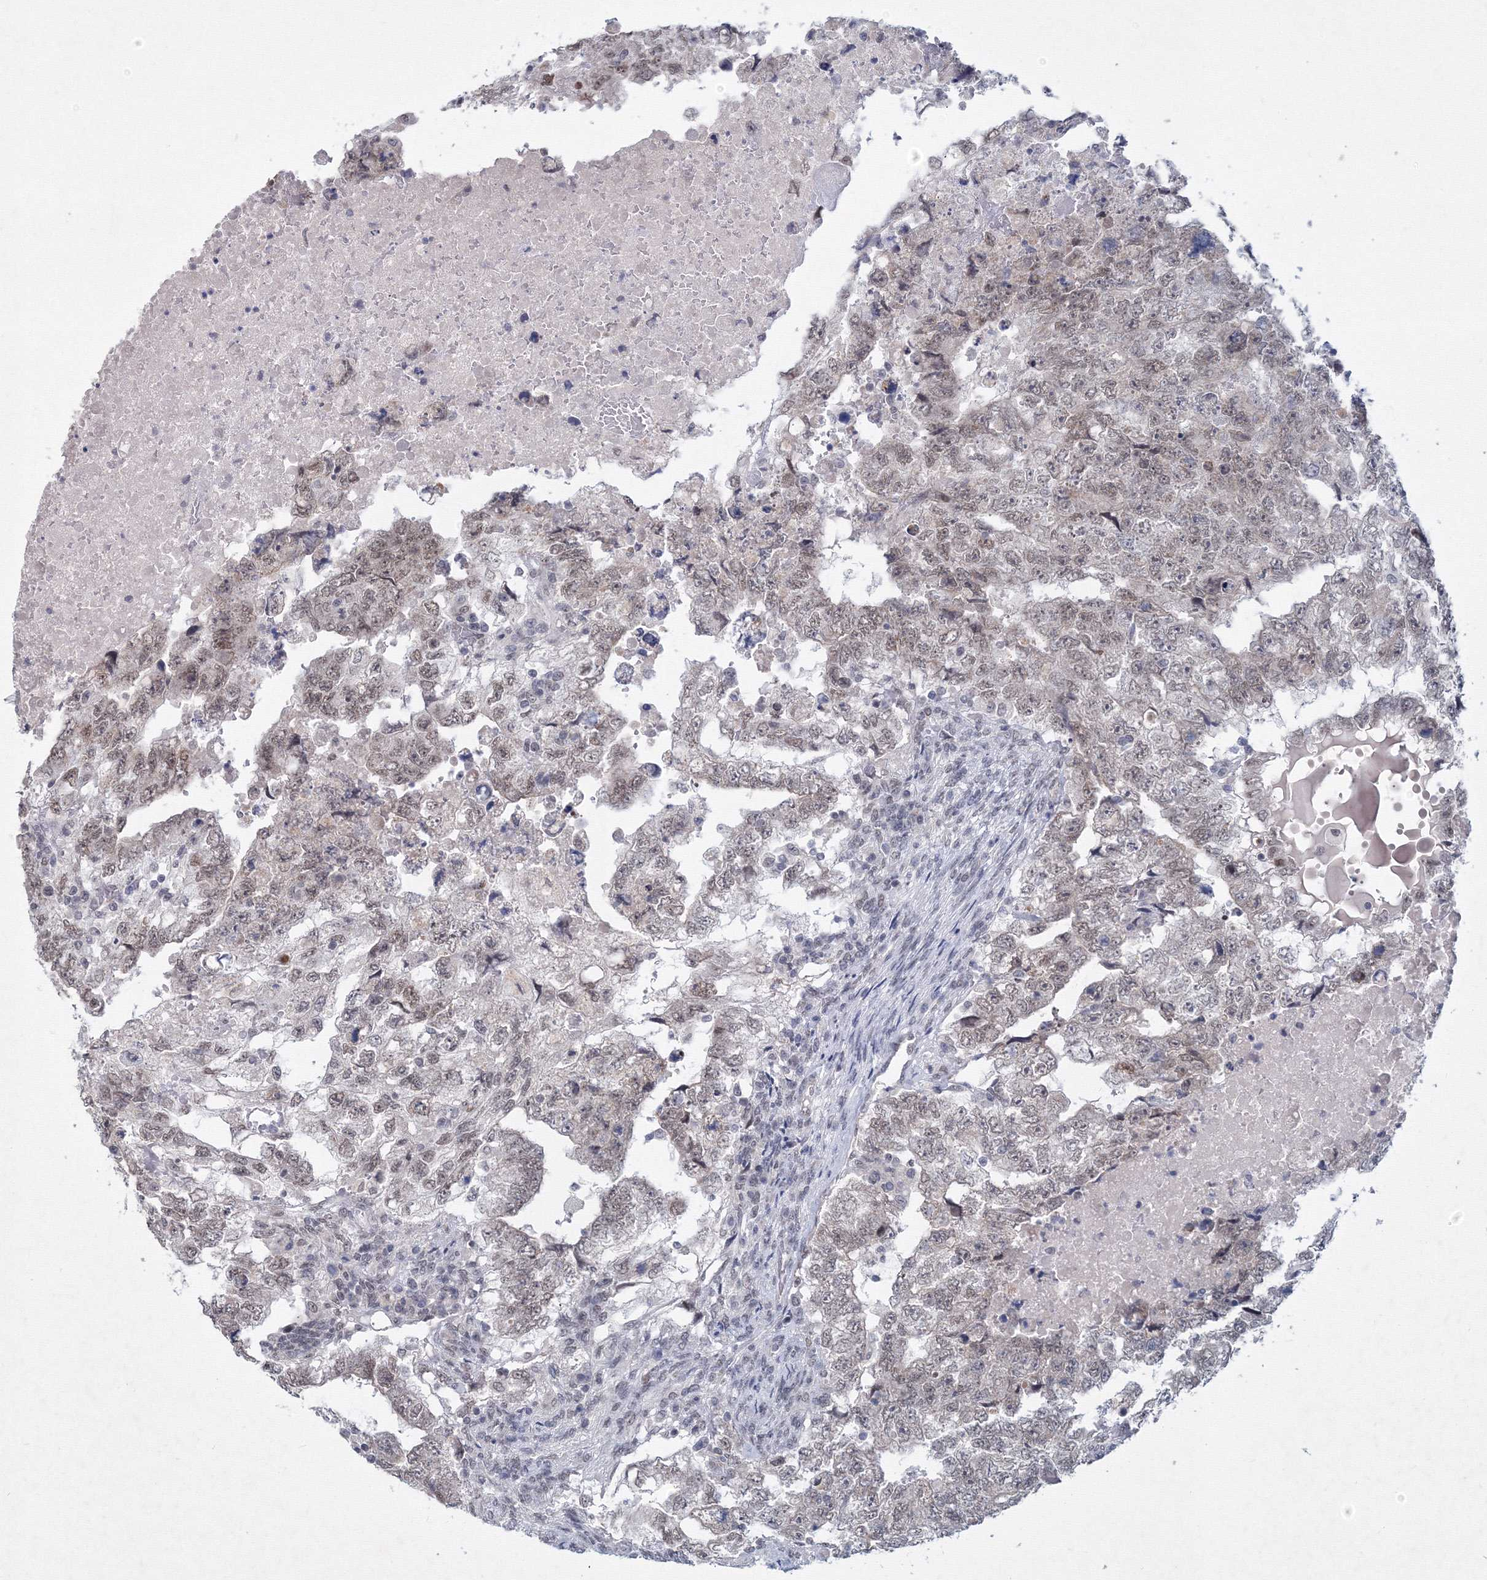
{"staining": {"intensity": "weak", "quantity": "25%-75%", "location": "nuclear"}, "tissue": "testis cancer", "cell_type": "Tumor cells", "image_type": "cancer", "snomed": [{"axis": "morphology", "description": "Carcinoma, Embryonal, NOS"}, {"axis": "topography", "description": "Testis"}], "caption": "Embryonal carcinoma (testis) tissue displays weak nuclear expression in approximately 25%-75% of tumor cells, visualized by immunohistochemistry.", "gene": "SF3B6", "patient": {"sex": "male", "age": 36}}